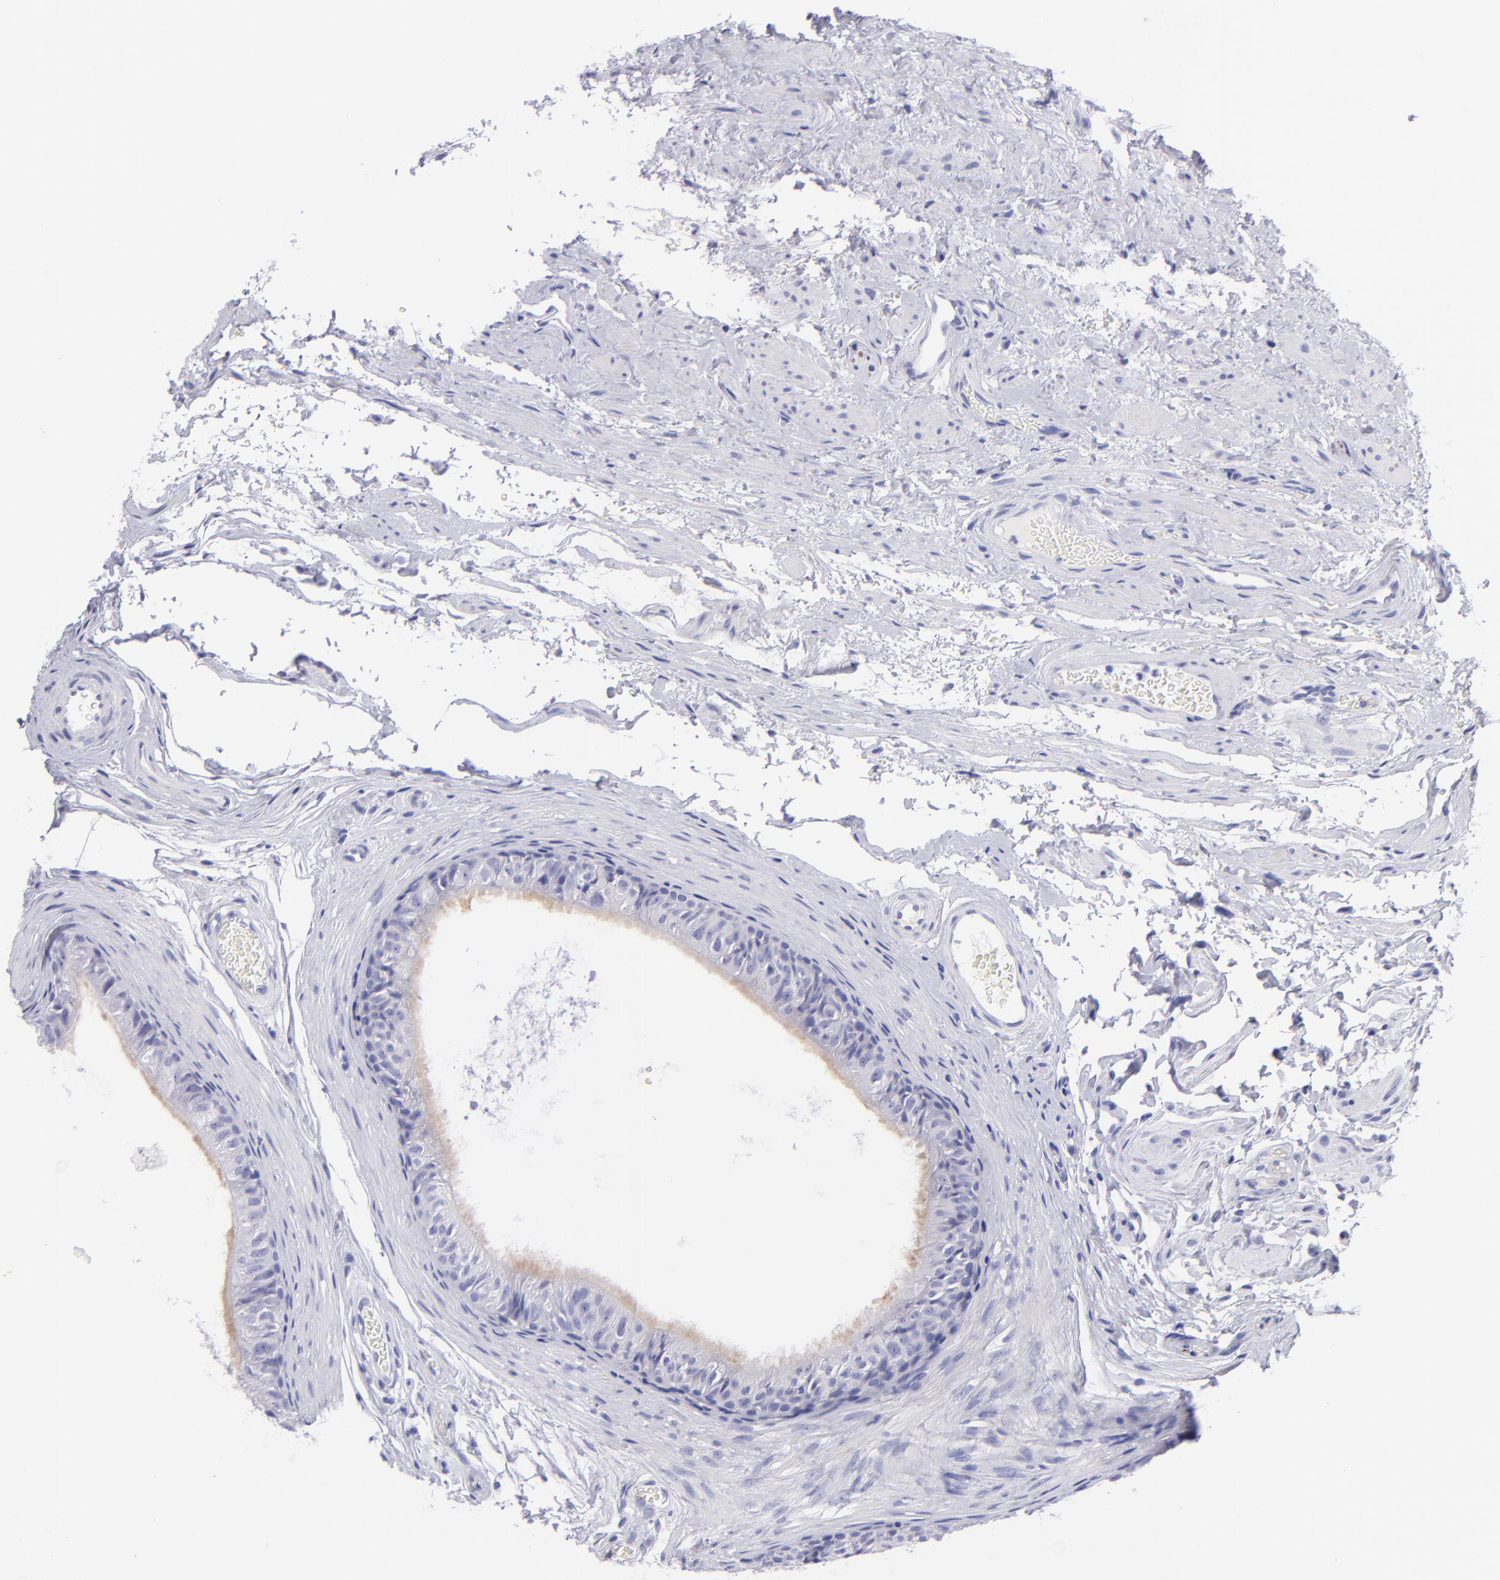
{"staining": {"intensity": "negative", "quantity": "none", "location": "none"}, "tissue": "epididymis", "cell_type": "Glandular cells", "image_type": "normal", "snomed": [{"axis": "morphology", "description": "Normal tissue, NOS"}, {"axis": "topography", "description": "Testis"}, {"axis": "topography", "description": "Epididymis"}], "caption": "The histopathology image displays no significant staining in glandular cells of epididymis. (DAB immunohistochemistry (IHC), high magnification).", "gene": "CNP", "patient": {"sex": "male", "age": 36}}